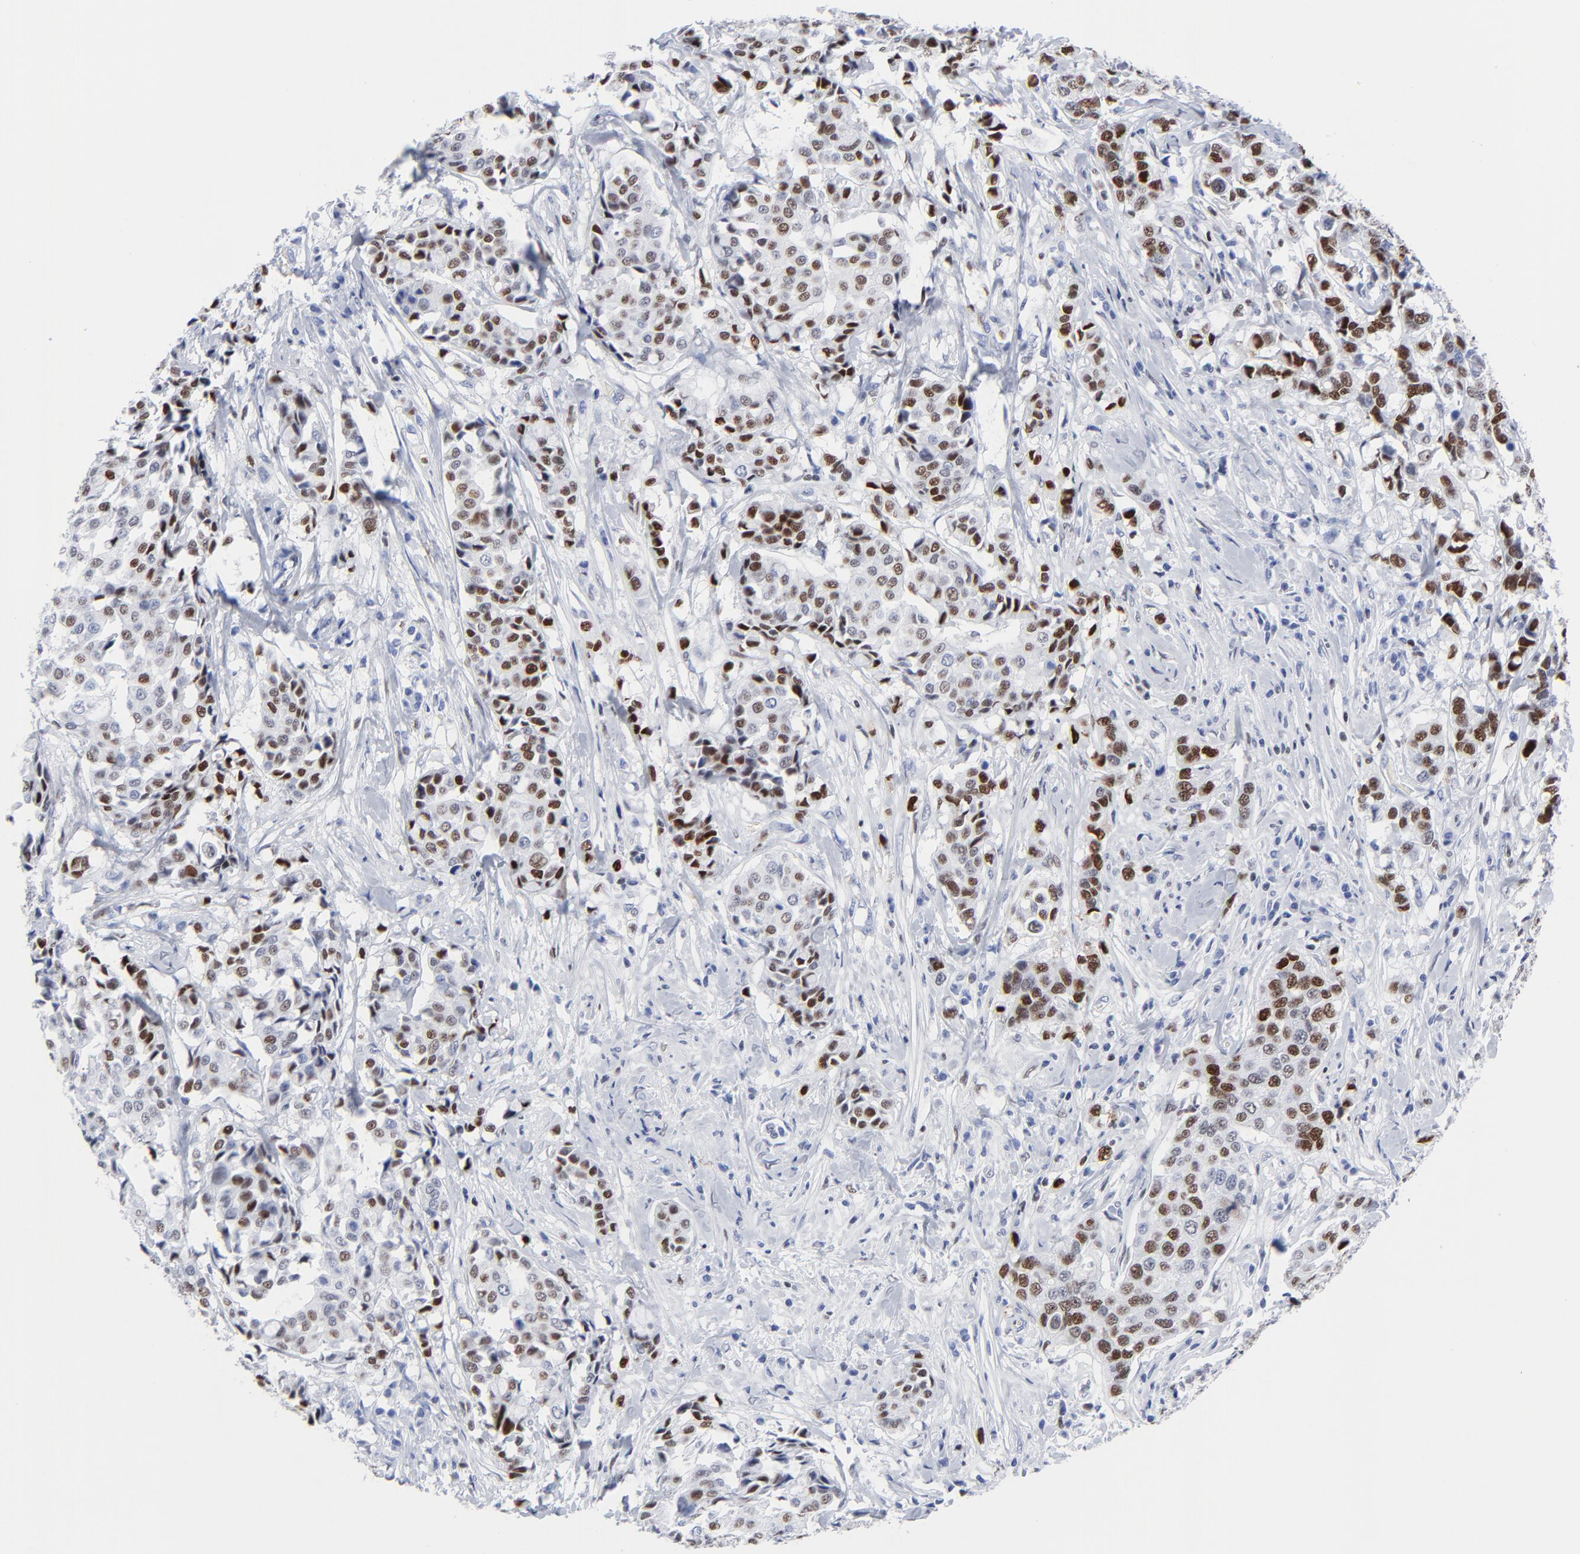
{"staining": {"intensity": "strong", "quantity": "25%-75%", "location": "nuclear"}, "tissue": "breast cancer", "cell_type": "Tumor cells", "image_type": "cancer", "snomed": [{"axis": "morphology", "description": "Duct carcinoma"}, {"axis": "topography", "description": "Breast"}], "caption": "Brown immunohistochemical staining in breast cancer demonstrates strong nuclear positivity in about 25%-75% of tumor cells.", "gene": "JUN", "patient": {"sex": "female", "age": 27}}